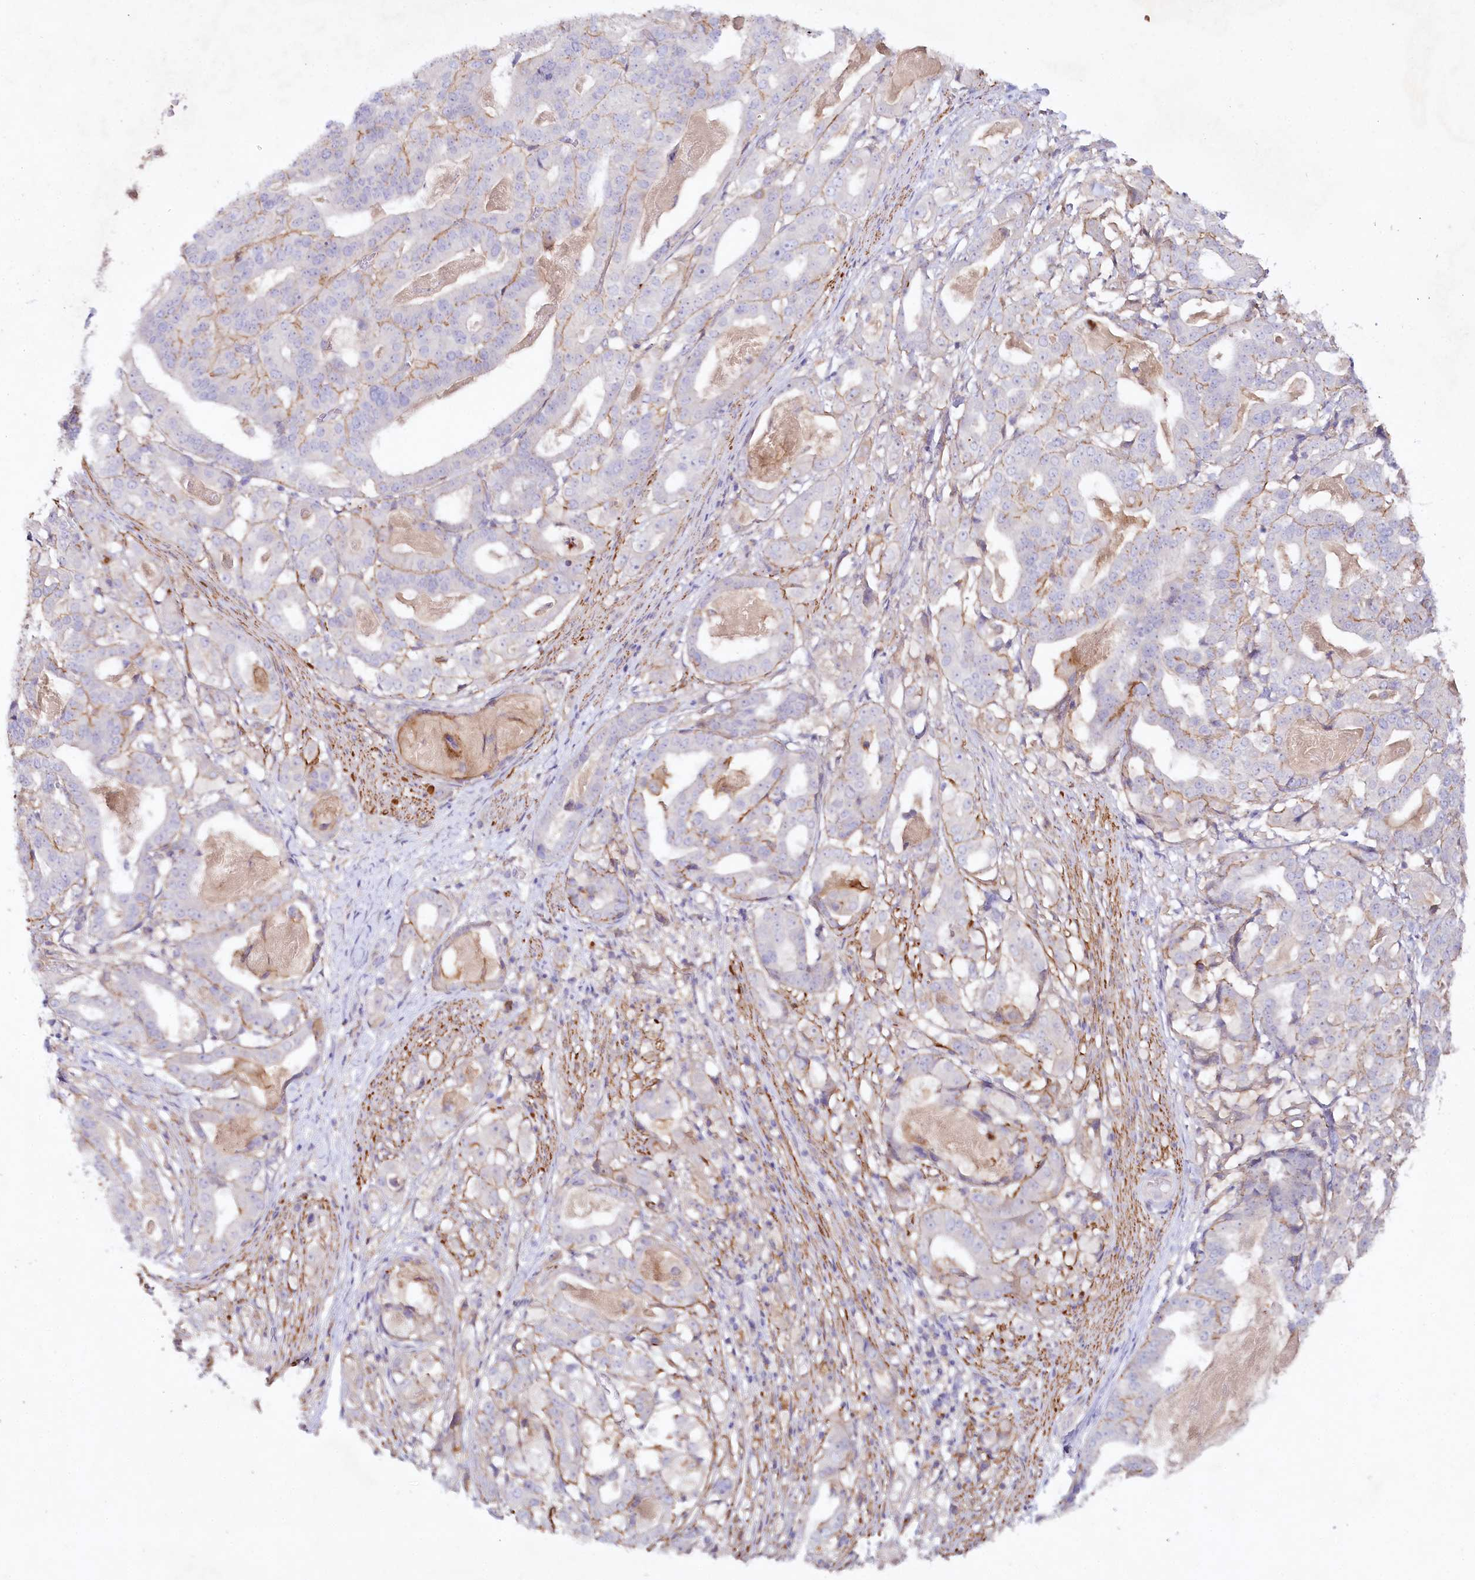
{"staining": {"intensity": "moderate", "quantity": "<25%", "location": "cytoplasmic/membranous"}, "tissue": "stomach cancer", "cell_type": "Tumor cells", "image_type": "cancer", "snomed": [{"axis": "morphology", "description": "Adenocarcinoma, NOS"}, {"axis": "topography", "description": "Stomach"}], "caption": "A brown stain labels moderate cytoplasmic/membranous positivity of a protein in human stomach adenocarcinoma tumor cells.", "gene": "ALDH3B1", "patient": {"sex": "male", "age": 48}}